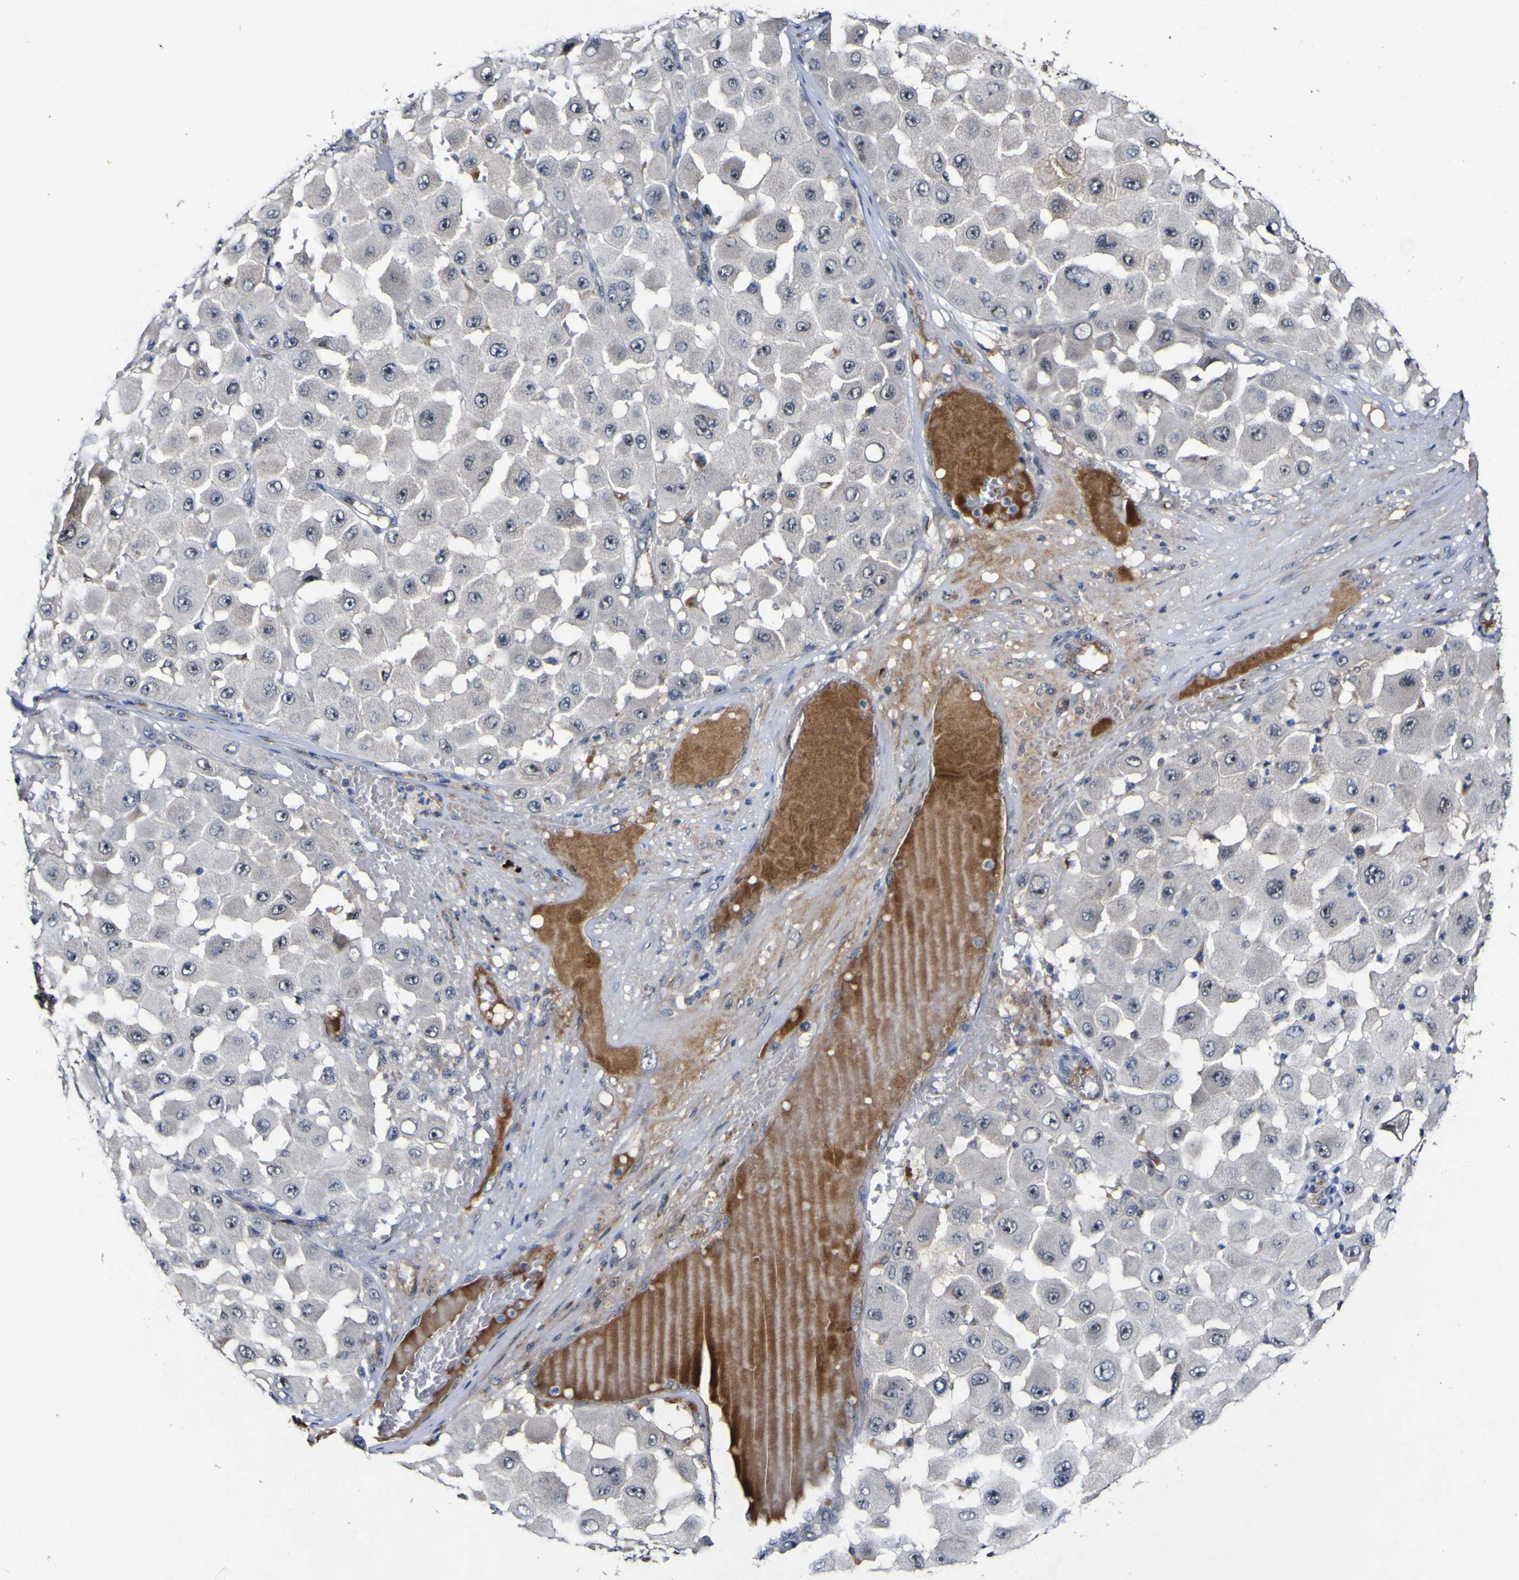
{"staining": {"intensity": "strong", "quantity": "25%-75%", "location": "nuclear"}, "tissue": "melanoma", "cell_type": "Tumor cells", "image_type": "cancer", "snomed": [{"axis": "morphology", "description": "Malignant melanoma, NOS"}, {"axis": "topography", "description": "Skin"}], "caption": "Human melanoma stained with a protein marker reveals strong staining in tumor cells.", "gene": "CCL2", "patient": {"sex": "female", "age": 81}}